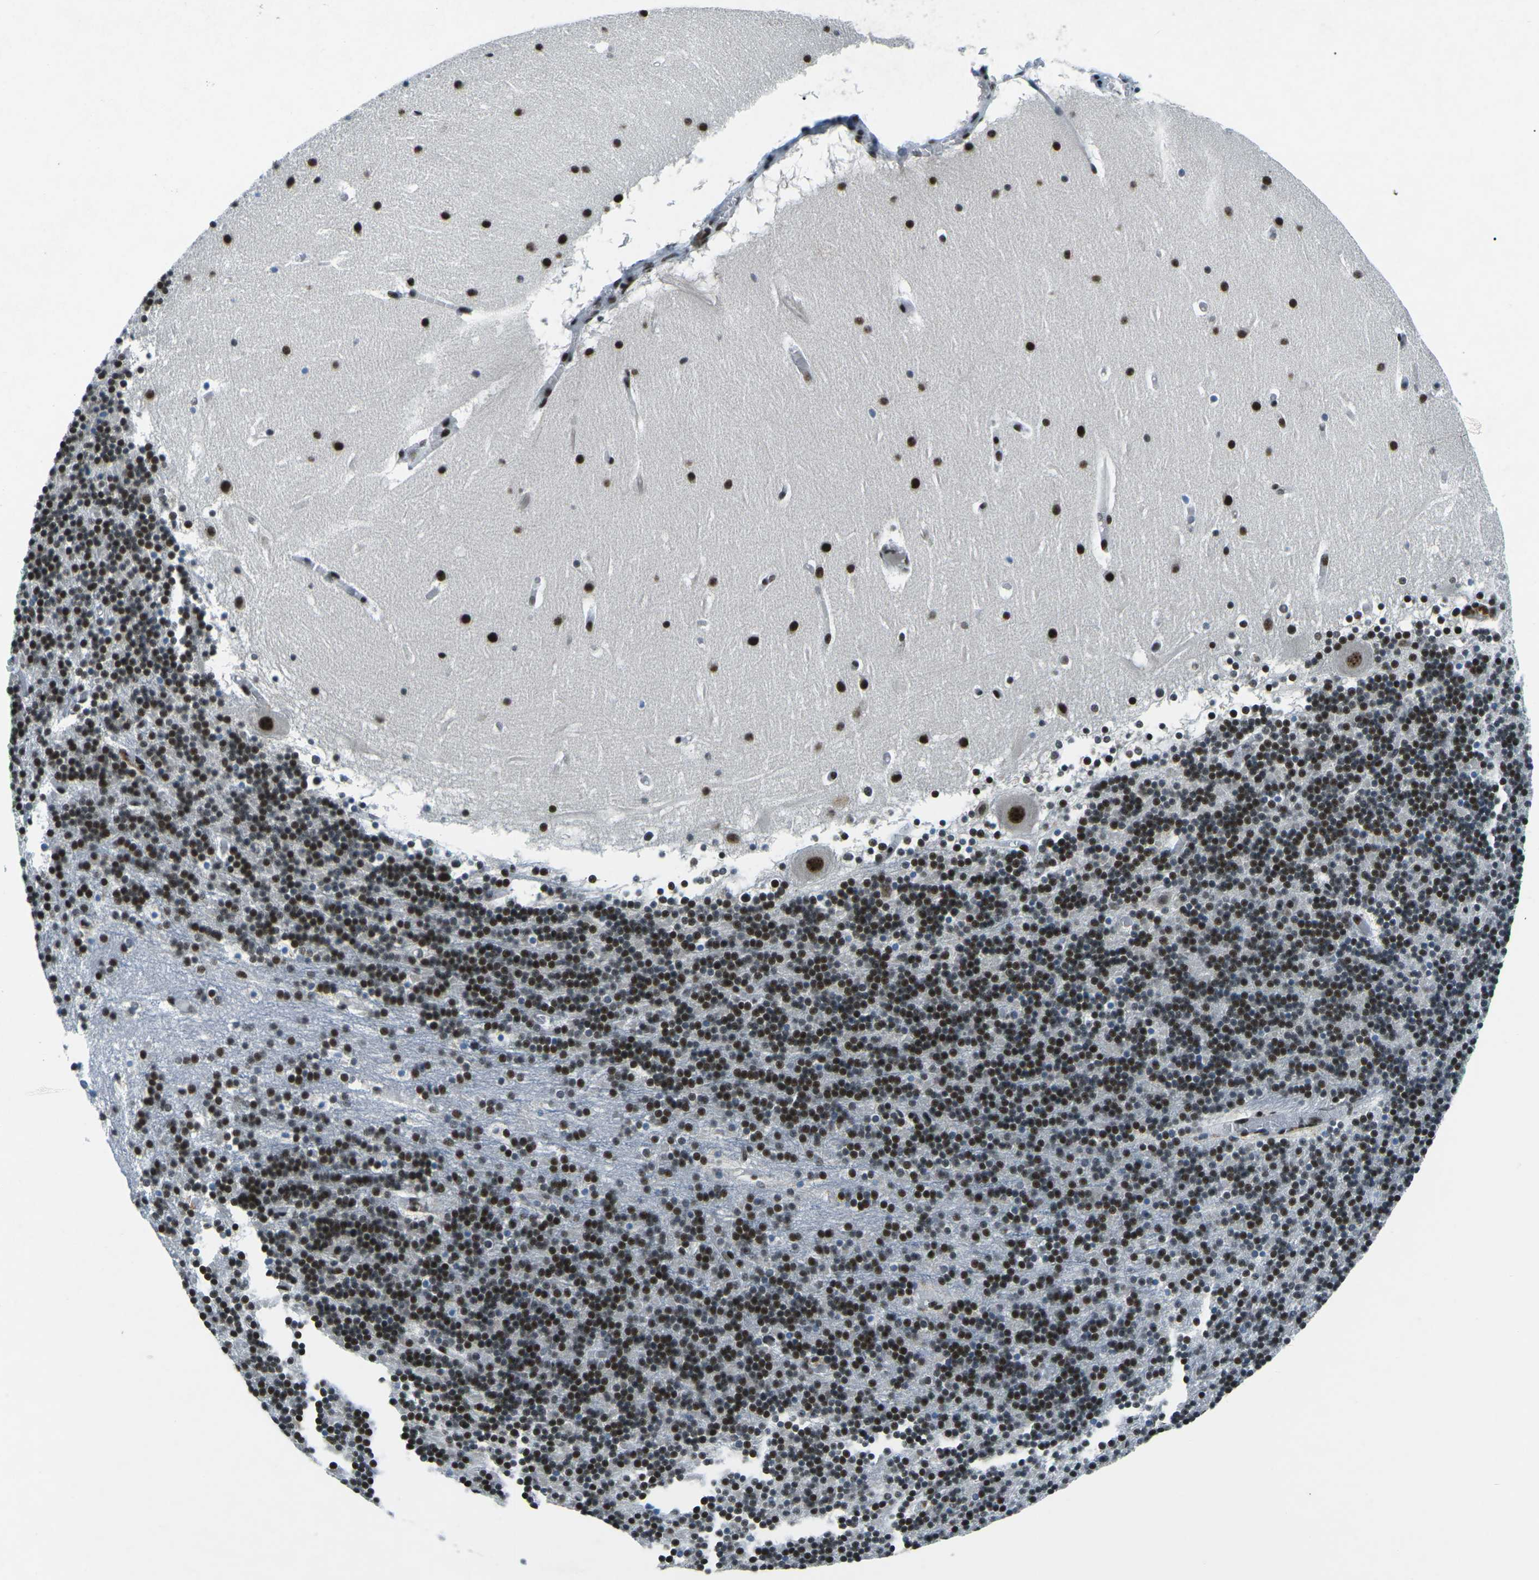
{"staining": {"intensity": "moderate", "quantity": "25%-75%", "location": "nuclear"}, "tissue": "cerebellum", "cell_type": "Cells in granular layer", "image_type": "normal", "snomed": [{"axis": "morphology", "description": "Normal tissue, NOS"}, {"axis": "topography", "description": "Cerebellum"}], "caption": "A brown stain labels moderate nuclear staining of a protein in cells in granular layer of benign cerebellum. The protein of interest is stained brown, and the nuclei are stained in blue (DAB IHC with brightfield microscopy, high magnification).", "gene": "RBL2", "patient": {"sex": "male", "age": 45}}